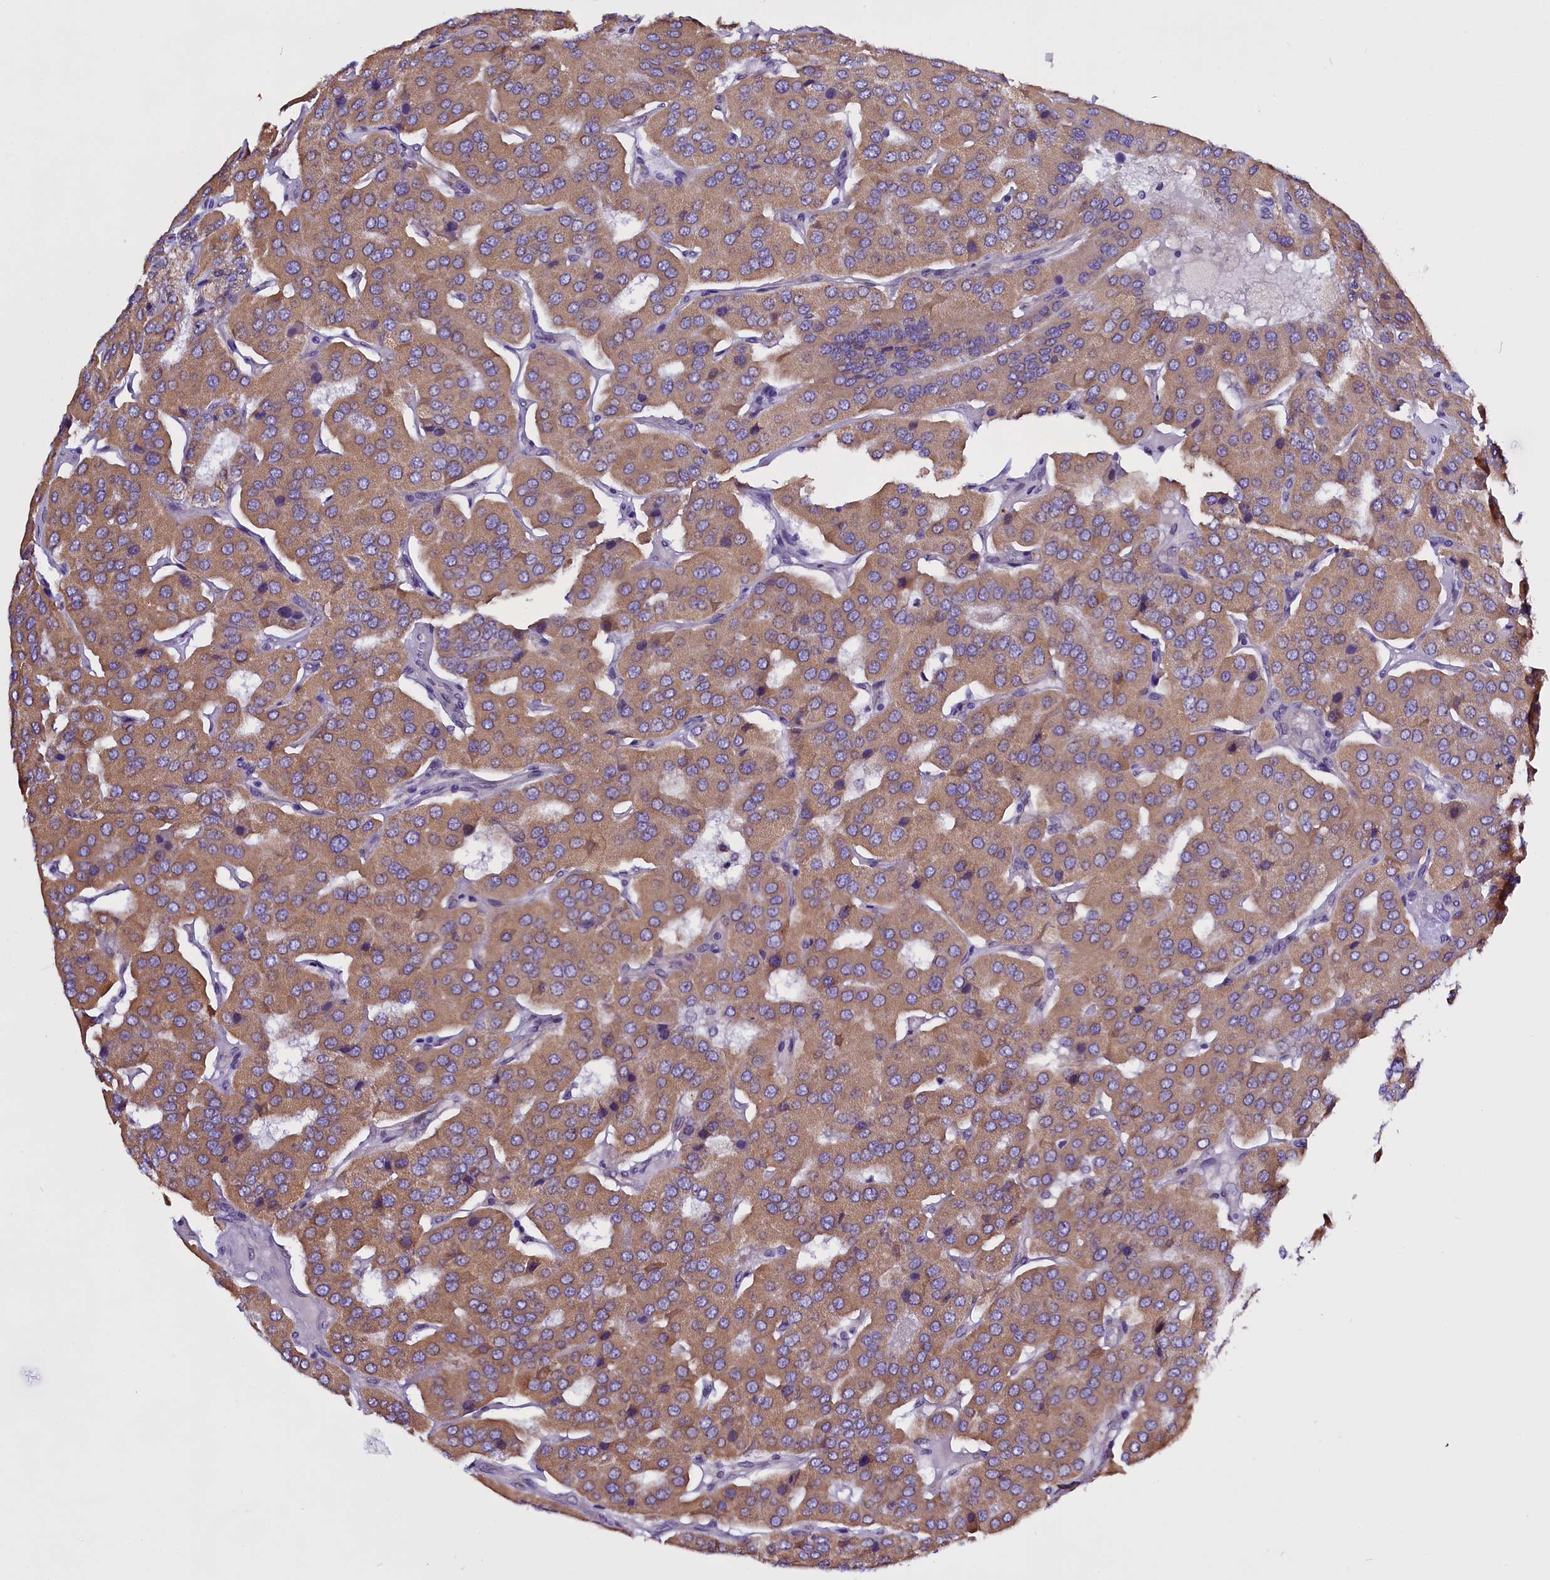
{"staining": {"intensity": "moderate", "quantity": ">75%", "location": "cytoplasmic/membranous"}, "tissue": "parathyroid gland", "cell_type": "Glandular cells", "image_type": "normal", "snomed": [{"axis": "morphology", "description": "Normal tissue, NOS"}, {"axis": "morphology", "description": "Adenoma, NOS"}, {"axis": "topography", "description": "Parathyroid gland"}], "caption": "Parathyroid gland stained with immunohistochemistry (IHC) exhibits moderate cytoplasmic/membranous staining in about >75% of glandular cells.", "gene": "UACA", "patient": {"sex": "female", "age": 86}}